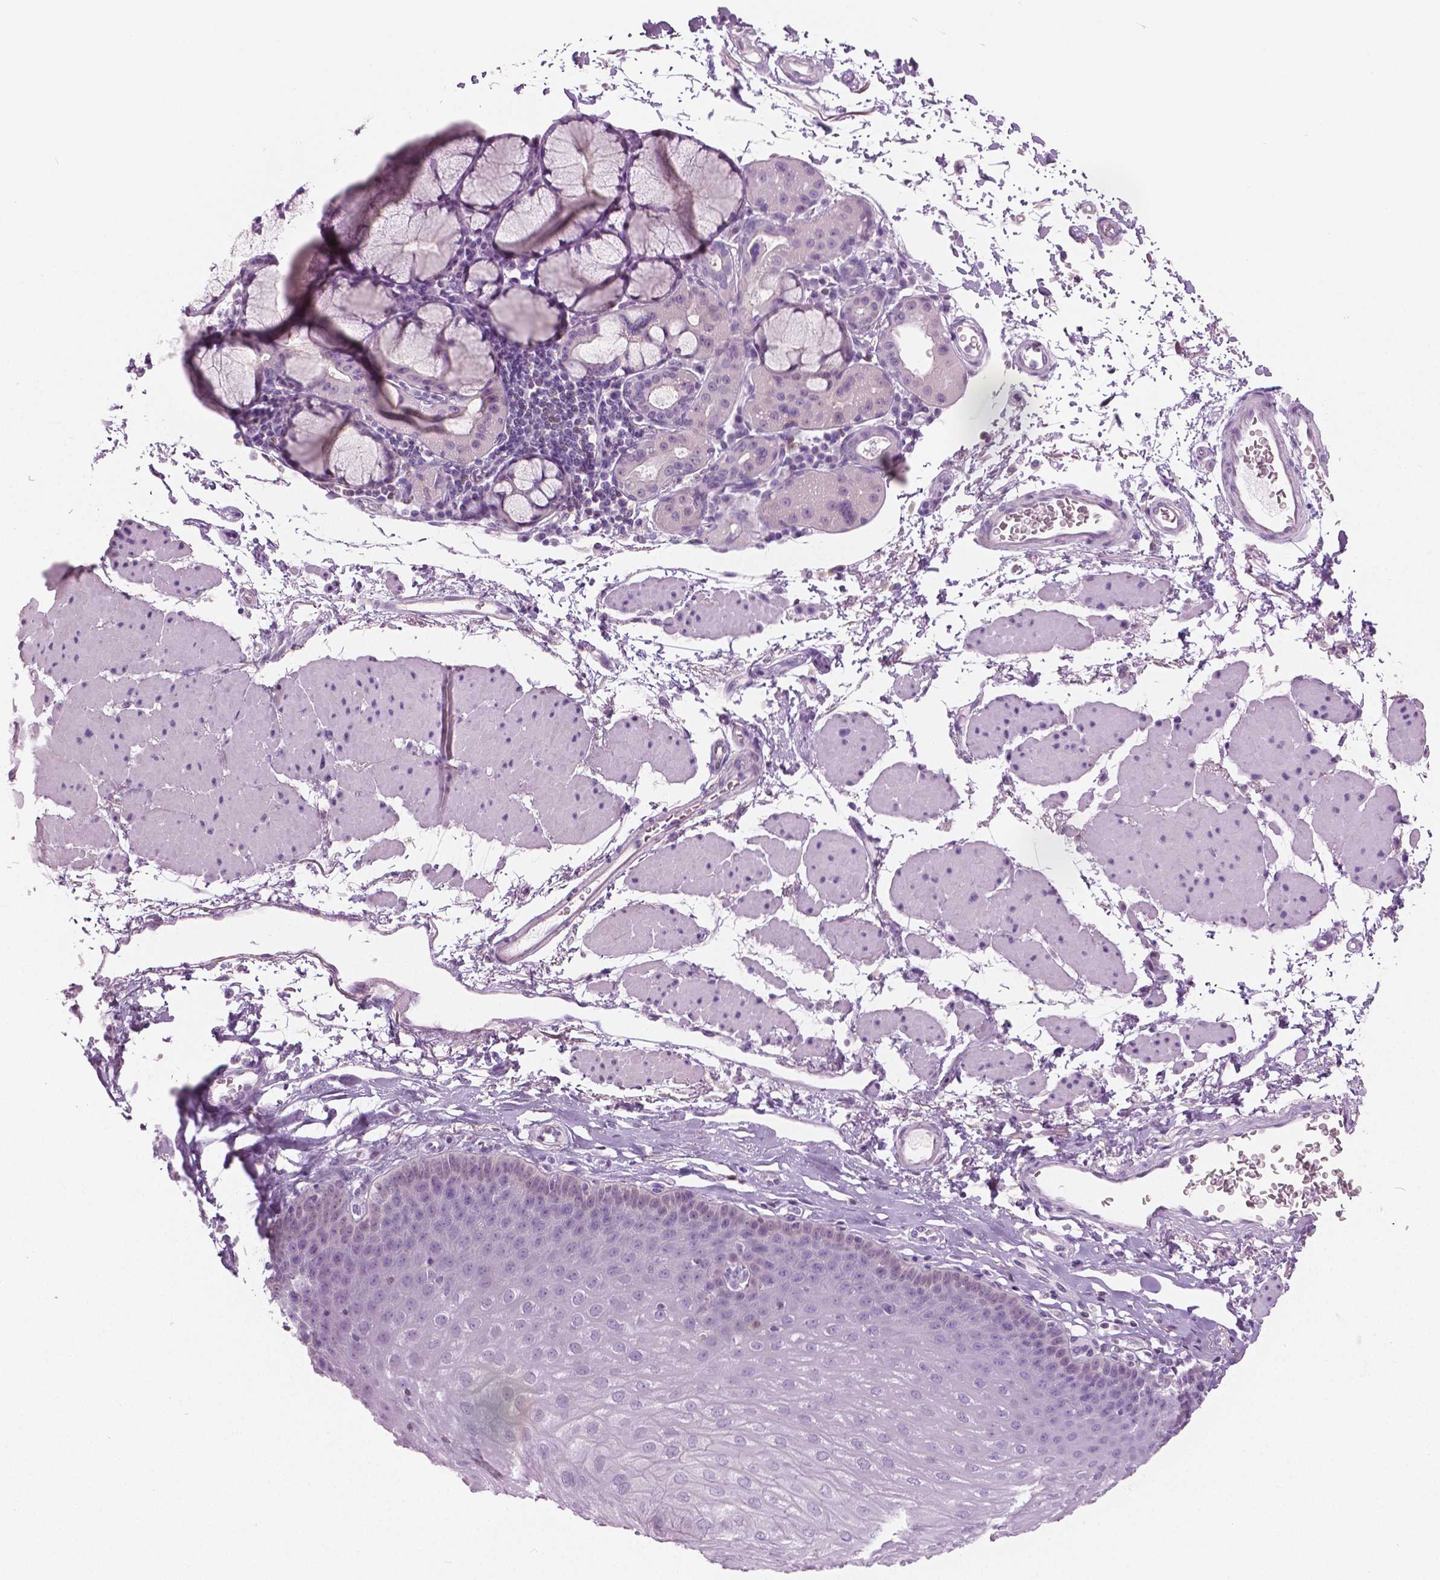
{"staining": {"intensity": "negative", "quantity": "none", "location": "none"}, "tissue": "esophagus", "cell_type": "Squamous epithelial cells", "image_type": "normal", "snomed": [{"axis": "morphology", "description": "Normal tissue, NOS"}, {"axis": "topography", "description": "Esophagus"}], "caption": "Immunohistochemistry histopathology image of normal esophagus: esophagus stained with DAB displays no significant protein positivity in squamous epithelial cells.", "gene": "GALM", "patient": {"sex": "female", "age": 81}}